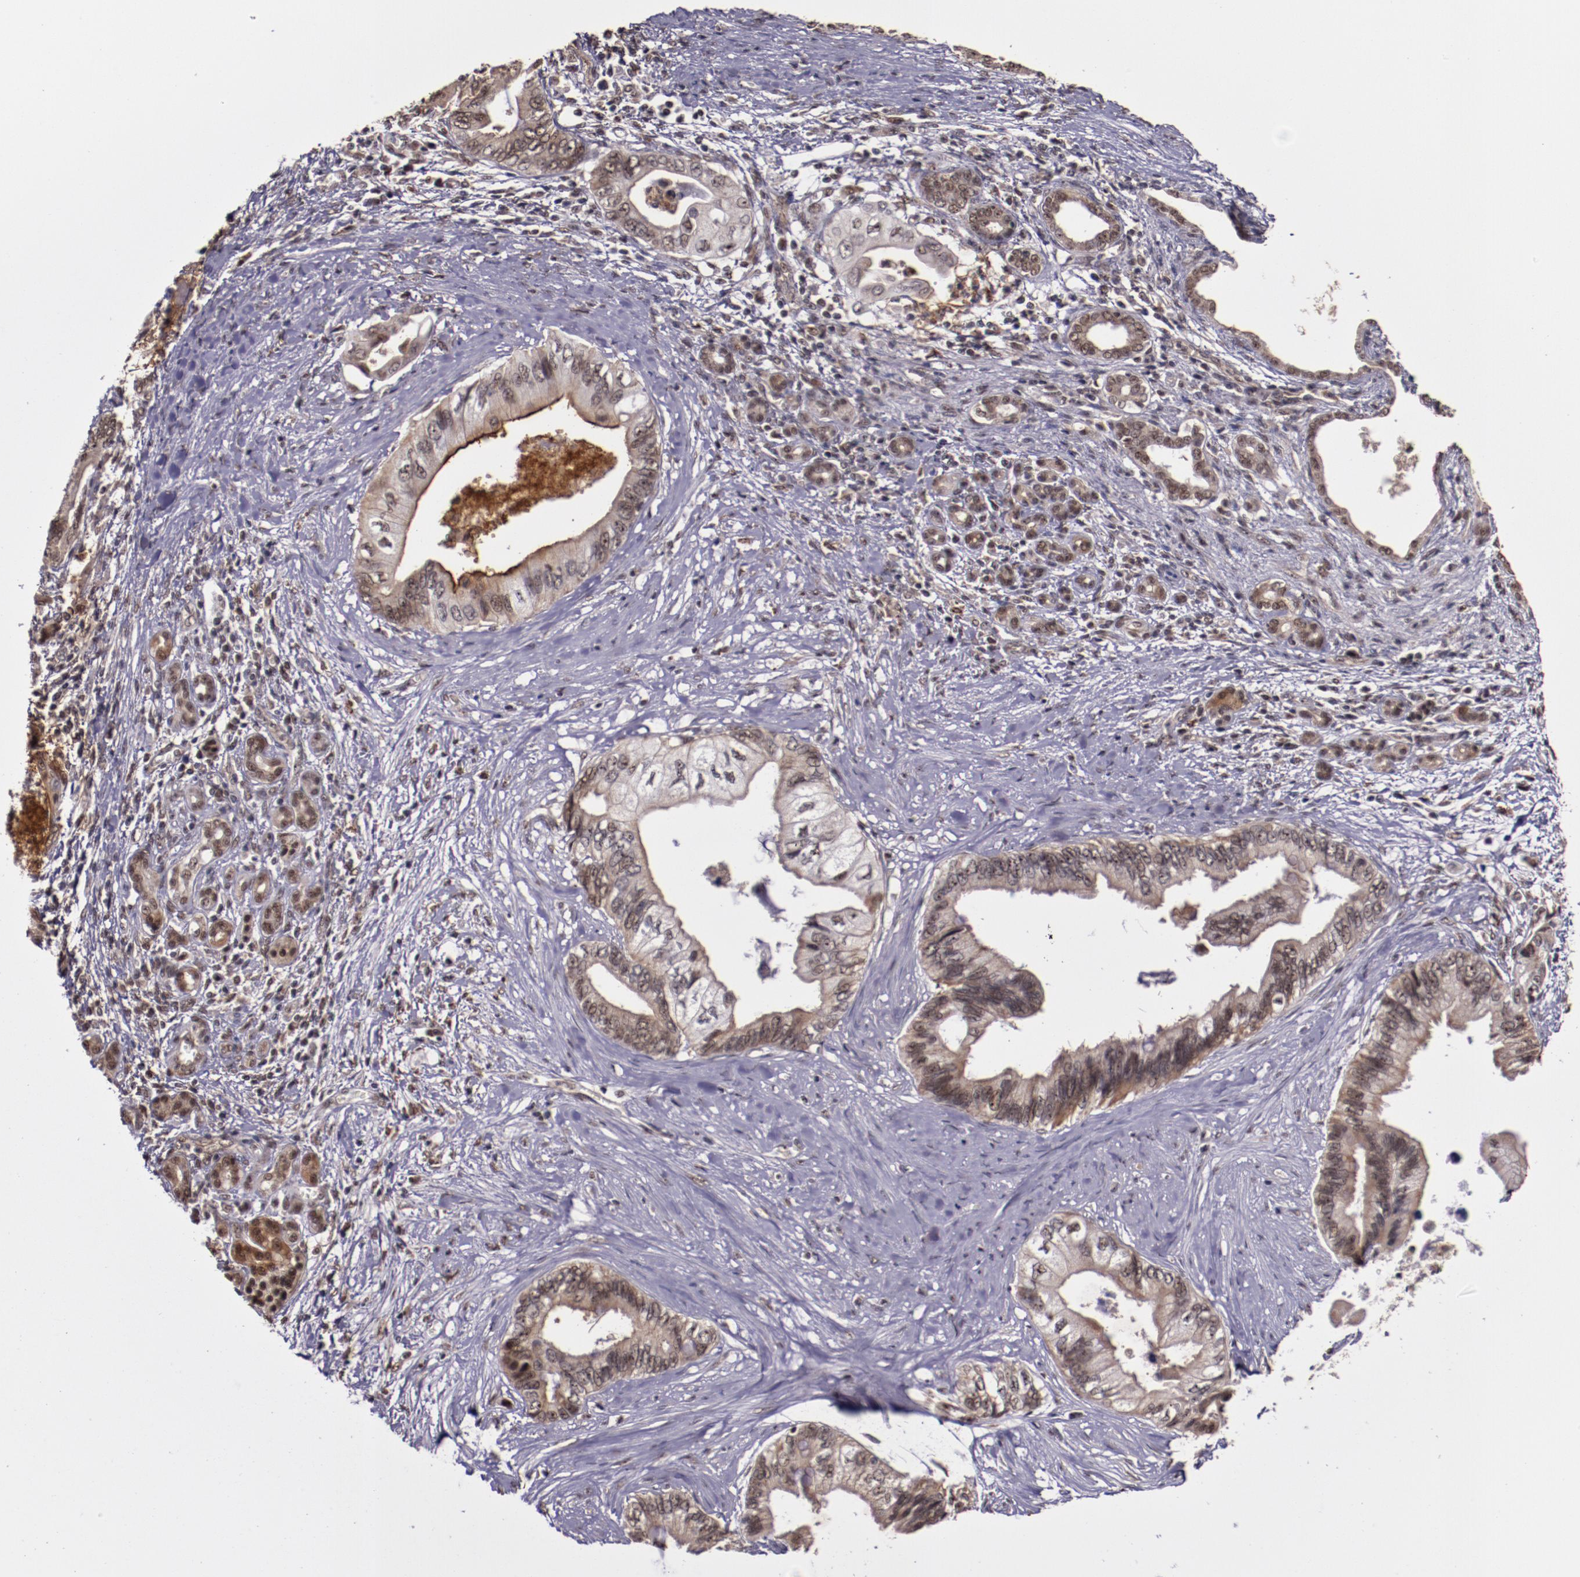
{"staining": {"intensity": "weak", "quantity": ">75%", "location": "cytoplasmic/membranous,nuclear"}, "tissue": "pancreatic cancer", "cell_type": "Tumor cells", "image_type": "cancer", "snomed": [{"axis": "morphology", "description": "Adenocarcinoma, NOS"}, {"axis": "topography", "description": "Pancreas"}], "caption": "Immunohistochemical staining of human adenocarcinoma (pancreatic) exhibits low levels of weak cytoplasmic/membranous and nuclear protein positivity in approximately >75% of tumor cells.", "gene": "CECR2", "patient": {"sex": "female", "age": 66}}